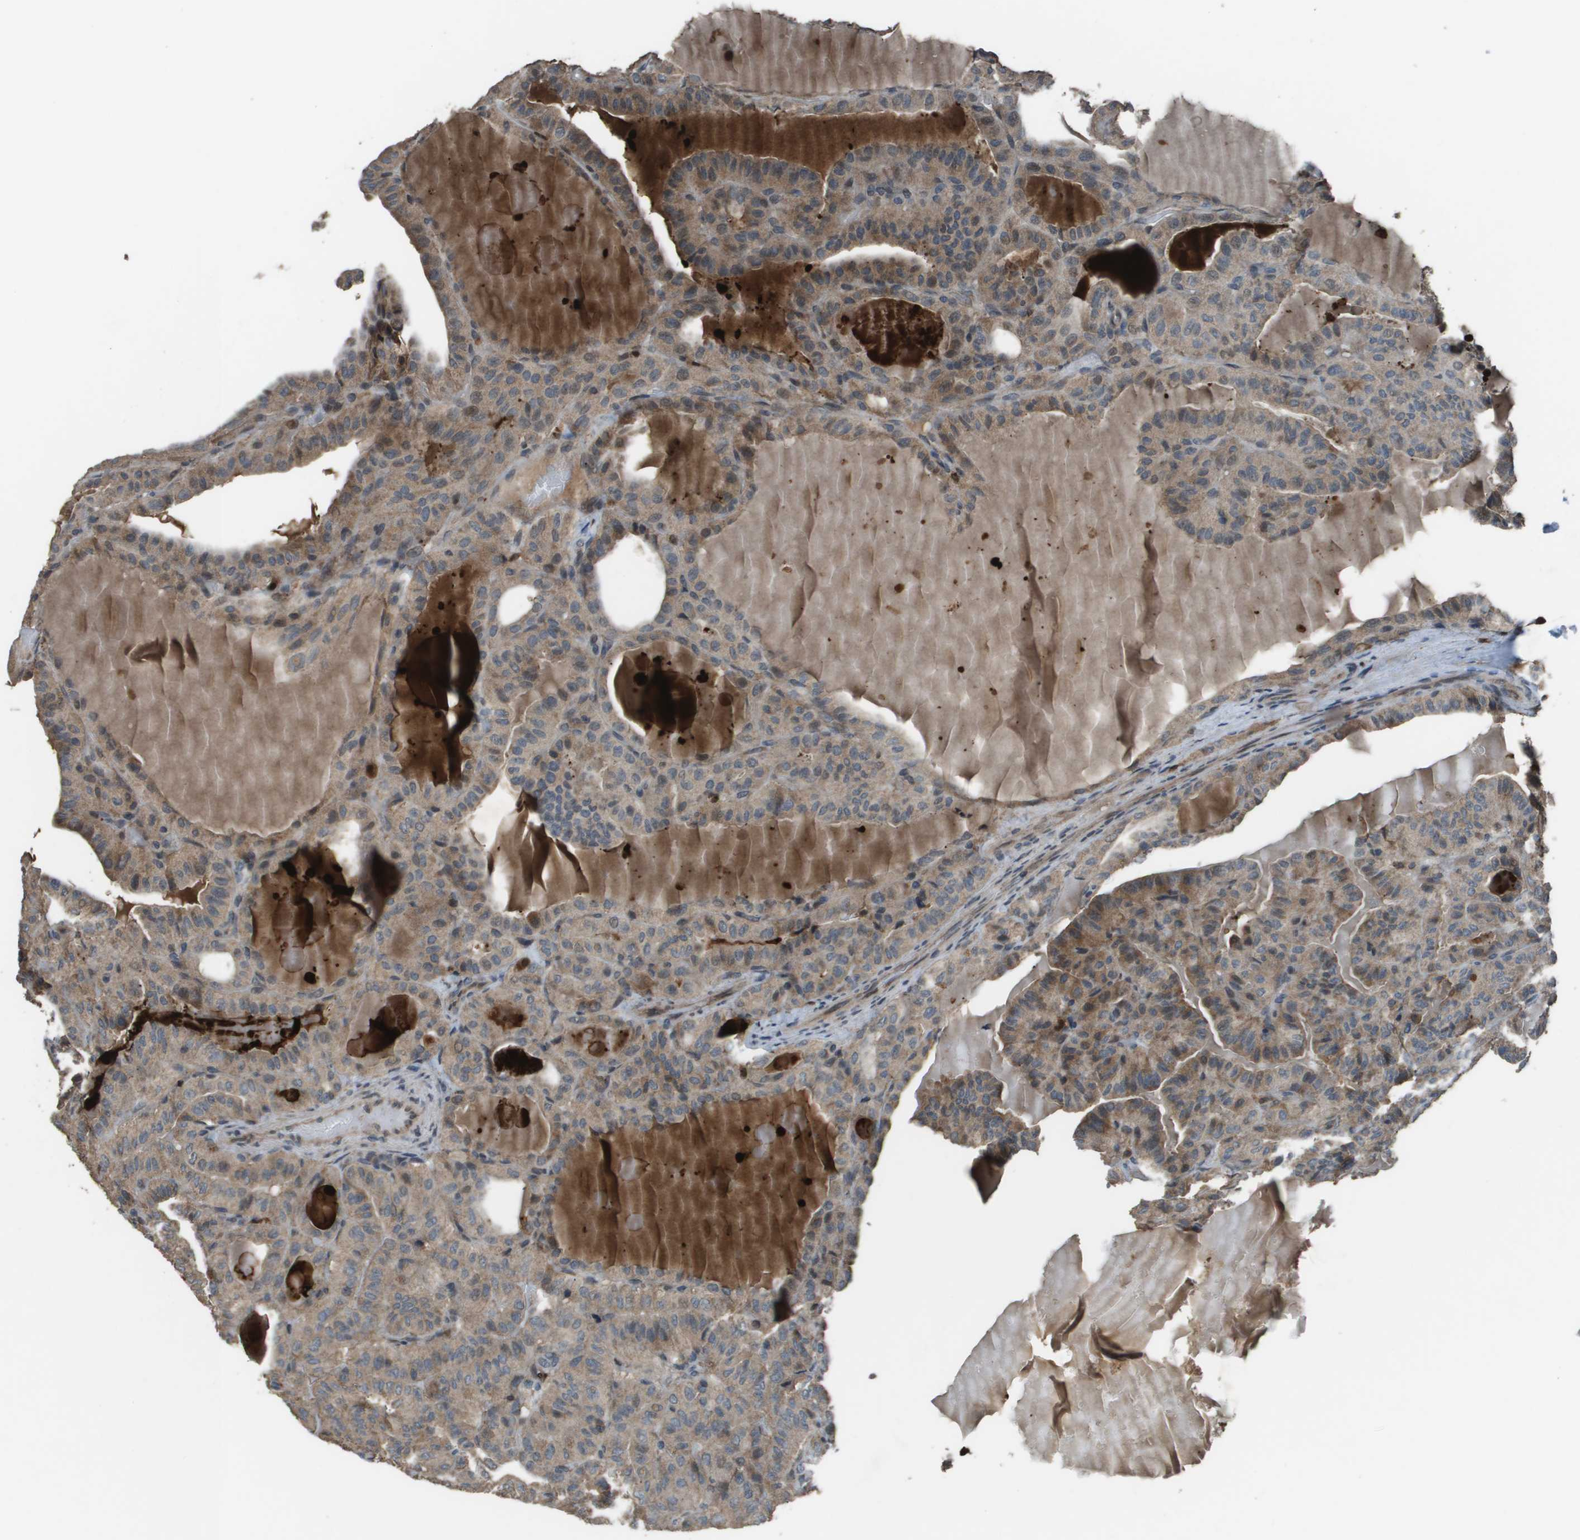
{"staining": {"intensity": "weak", "quantity": ">75%", "location": "cytoplasmic/membranous"}, "tissue": "thyroid cancer", "cell_type": "Tumor cells", "image_type": "cancer", "snomed": [{"axis": "morphology", "description": "Papillary adenocarcinoma, NOS"}, {"axis": "topography", "description": "Thyroid gland"}], "caption": "Protein expression analysis of human thyroid cancer (papillary adenocarcinoma) reveals weak cytoplasmic/membranous positivity in about >75% of tumor cells.", "gene": "GOSR2", "patient": {"sex": "male", "age": 77}}